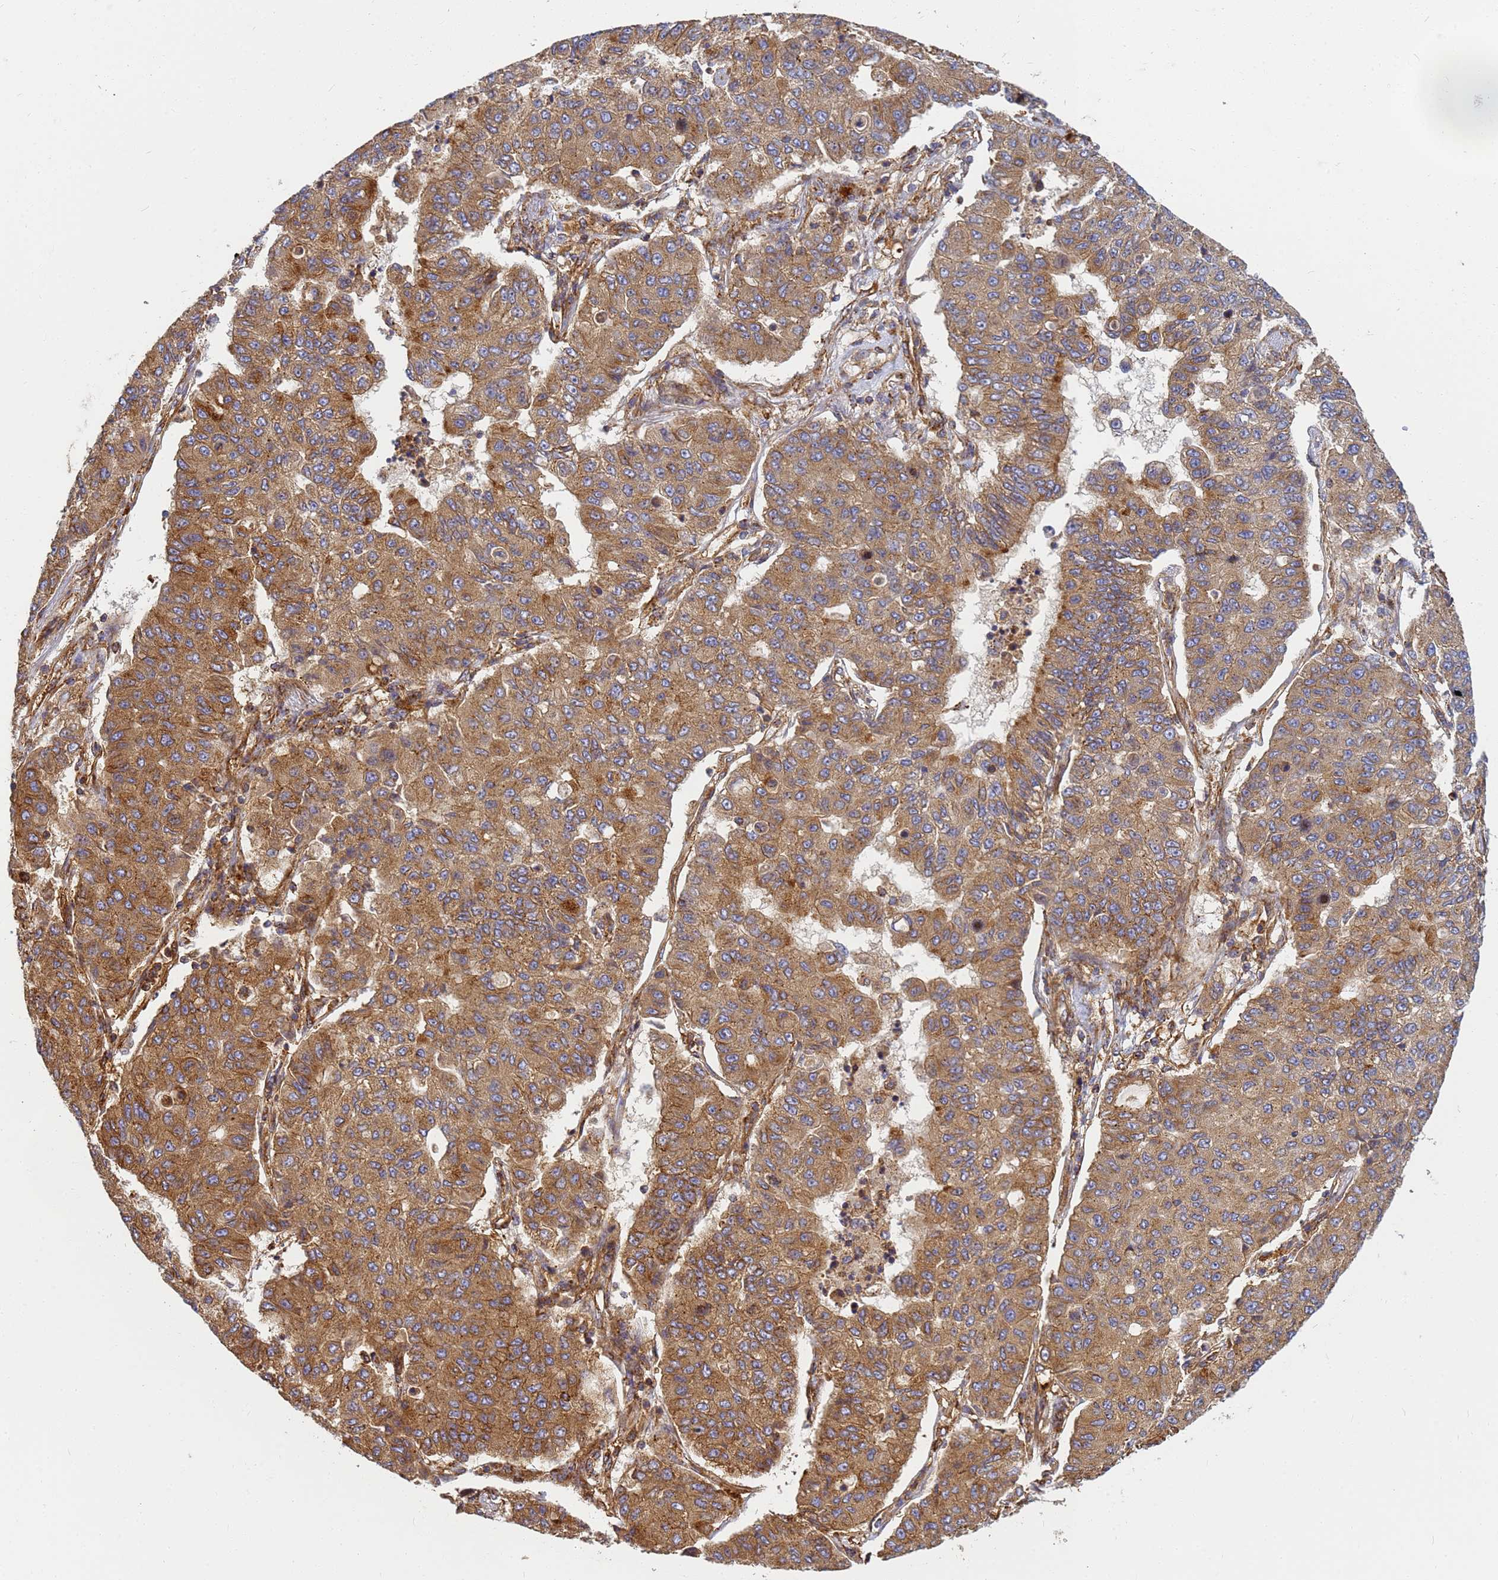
{"staining": {"intensity": "moderate", "quantity": ">75%", "location": "cytoplasmic/membranous"}, "tissue": "lung cancer", "cell_type": "Tumor cells", "image_type": "cancer", "snomed": [{"axis": "morphology", "description": "Squamous cell carcinoma, NOS"}, {"axis": "topography", "description": "Lung"}], "caption": "A brown stain shows moderate cytoplasmic/membranous staining of a protein in lung cancer tumor cells. The staining was performed using DAB, with brown indicating positive protein expression. Nuclei are stained blue with hematoxylin.", "gene": "C2CD5", "patient": {"sex": "male", "age": 74}}